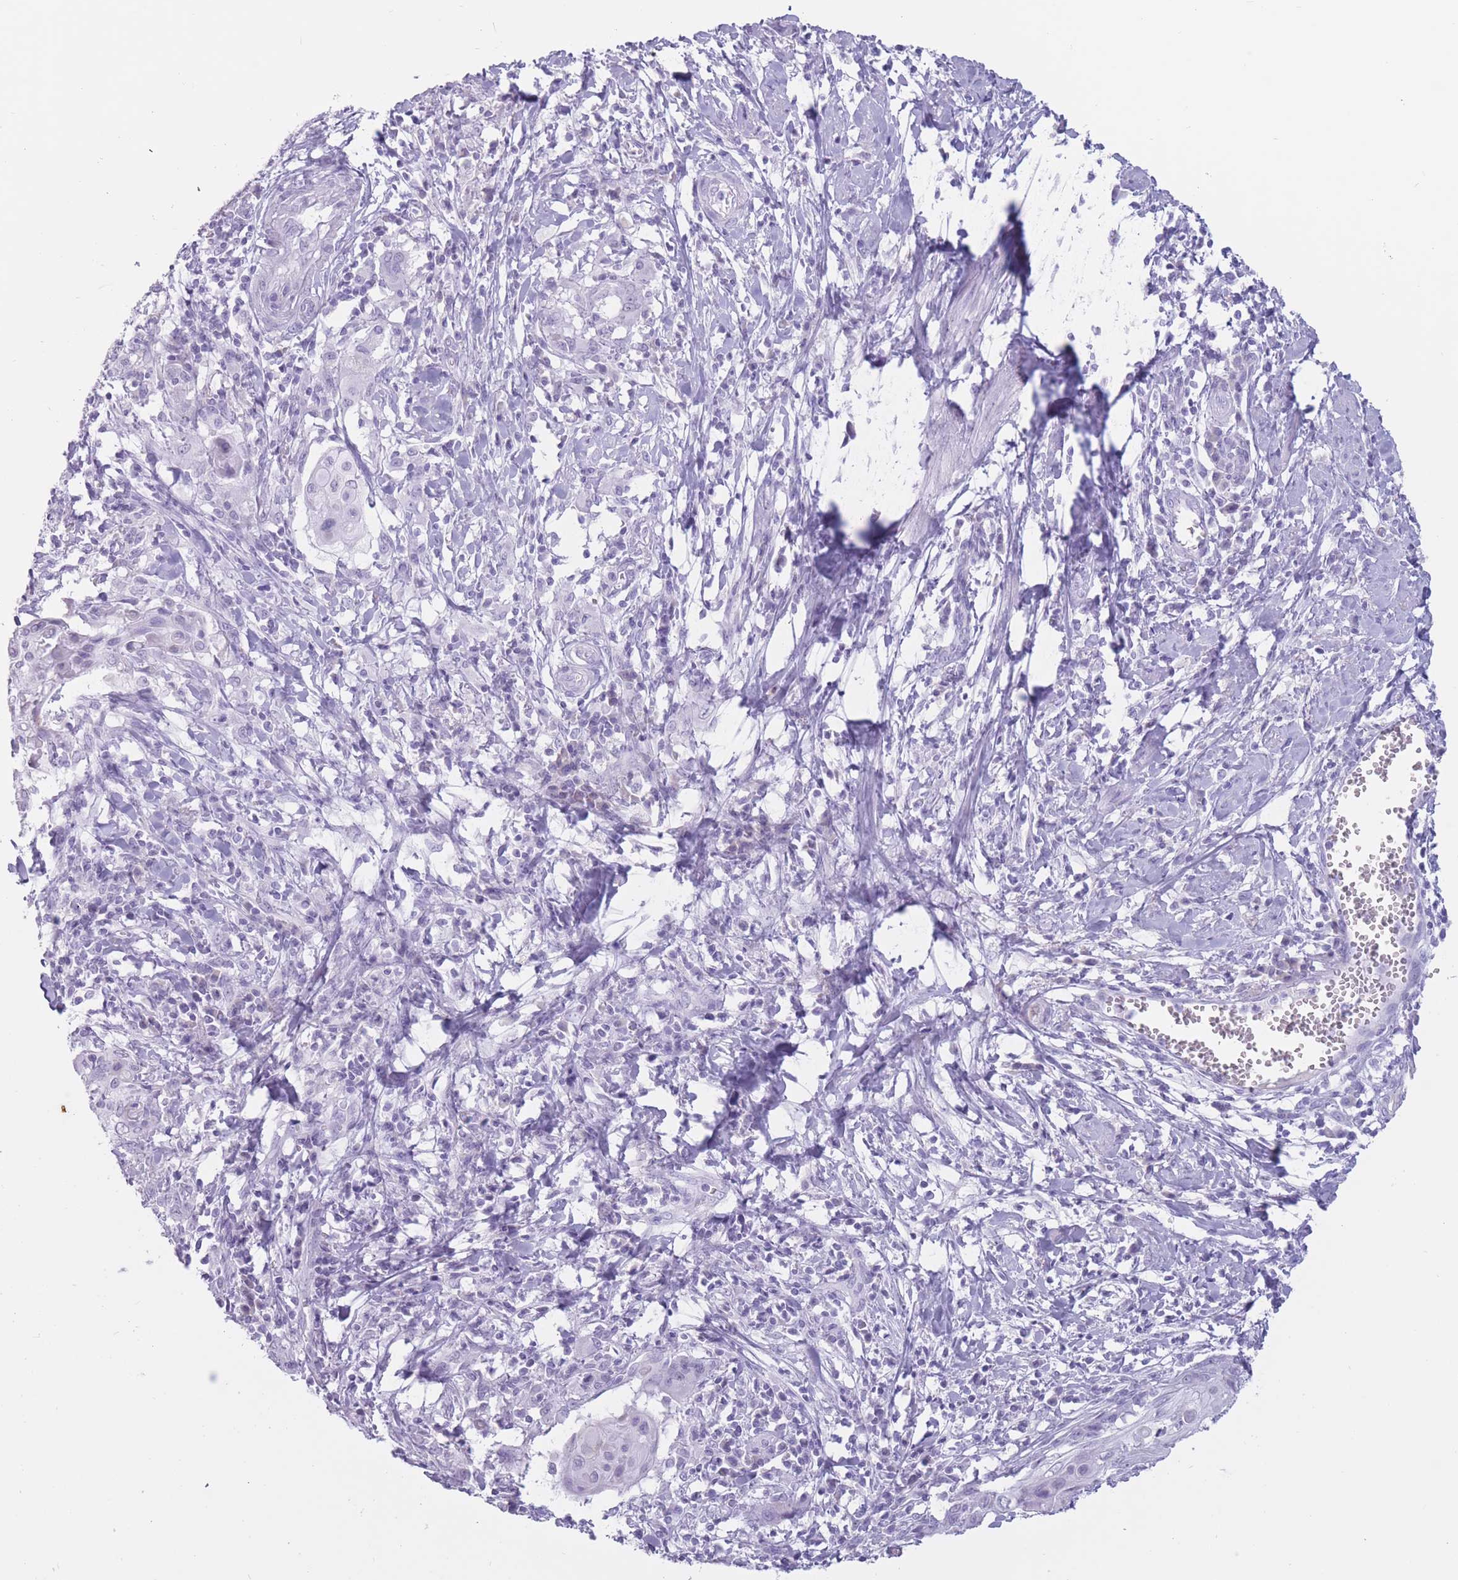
{"staining": {"intensity": "negative", "quantity": "none", "location": "none"}, "tissue": "cervical cancer", "cell_type": "Tumor cells", "image_type": "cancer", "snomed": [{"axis": "morphology", "description": "Squamous cell carcinoma, NOS"}, {"axis": "topography", "description": "Cervix"}], "caption": "Protein analysis of squamous cell carcinoma (cervical) reveals no significant staining in tumor cells.", "gene": "PNMA3", "patient": {"sex": "female", "age": 39}}